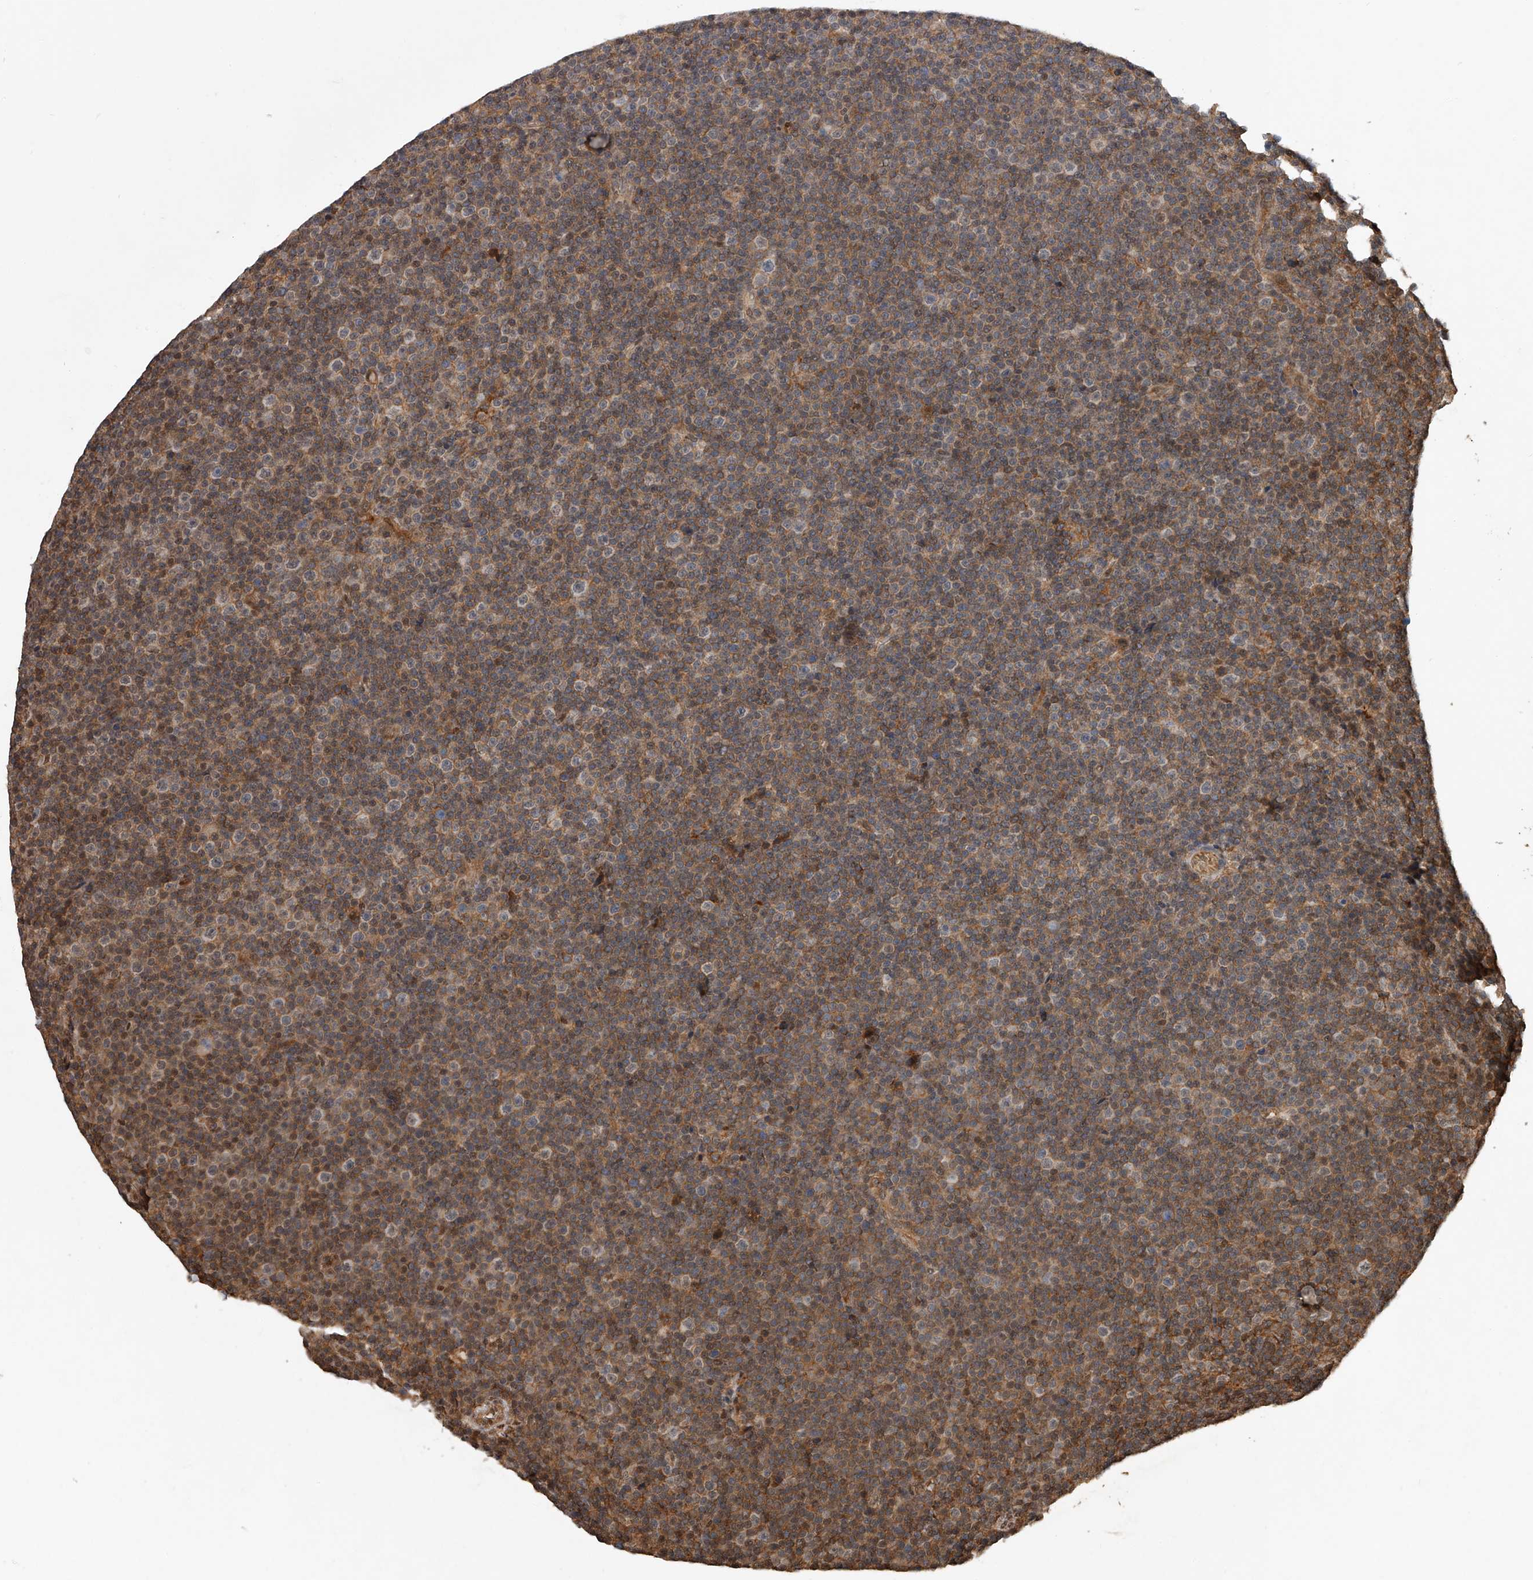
{"staining": {"intensity": "negative", "quantity": "none", "location": "none"}, "tissue": "lymphoma", "cell_type": "Tumor cells", "image_type": "cancer", "snomed": [{"axis": "morphology", "description": "Malignant lymphoma, non-Hodgkin's type, Low grade"}, {"axis": "topography", "description": "Lymph node"}], "caption": "Low-grade malignant lymphoma, non-Hodgkin's type was stained to show a protein in brown. There is no significant expression in tumor cells.", "gene": "PLEKHG1", "patient": {"sex": "female", "age": 67}}